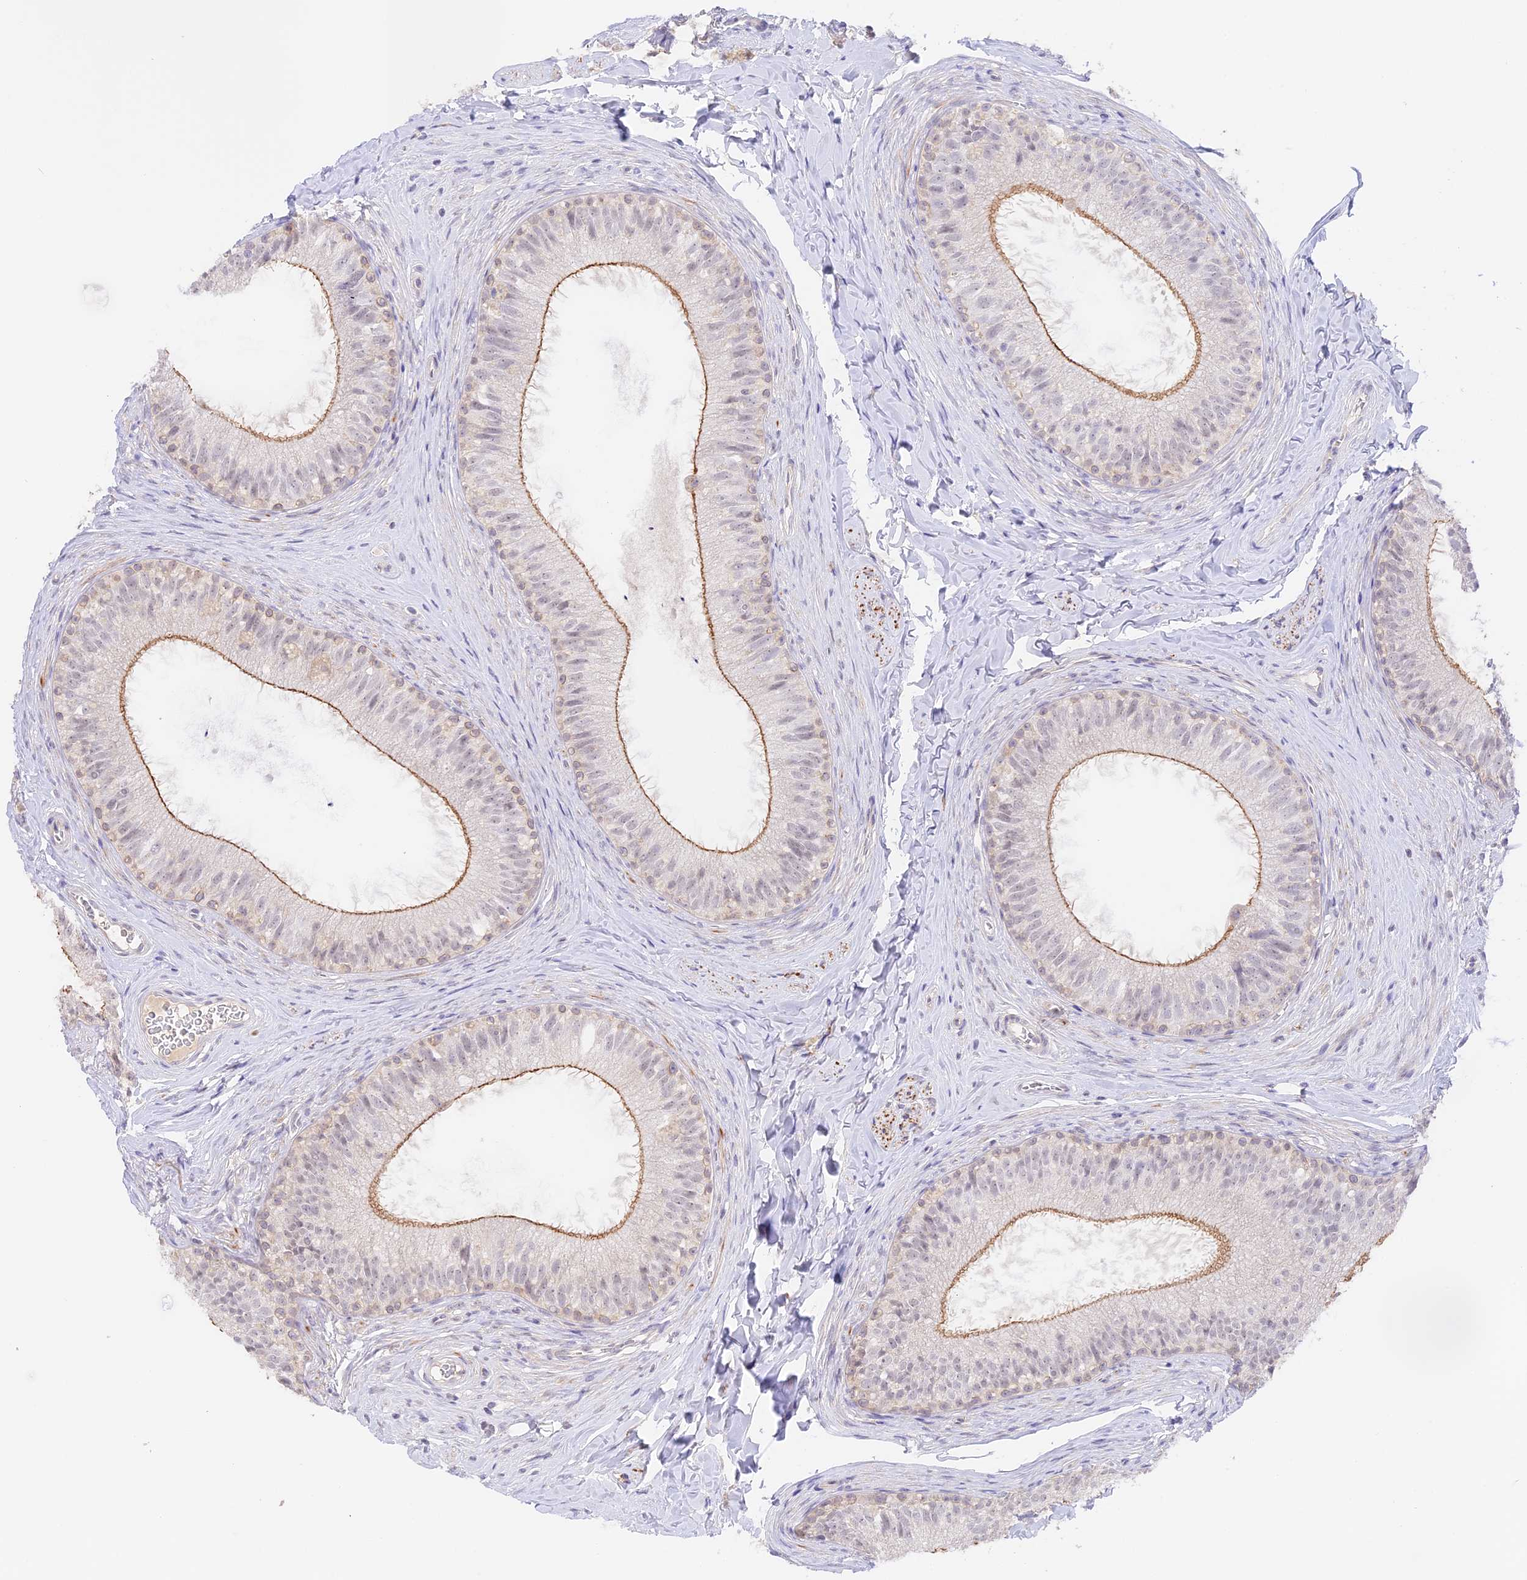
{"staining": {"intensity": "moderate", "quantity": "<25%", "location": "cytoplasmic/membranous"}, "tissue": "epididymis", "cell_type": "Glandular cells", "image_type": "normal", "snomed": [{"axis": "morphology", "description": "Normal tissue, NOS"}, {"axis": "topography", "description": "Epididymis"}], "caption": "A high-resolution photomicrograph shows immunohistochemistry (IHC) staining of normal epididymis, which demonstrates moderate cytoplasmic/membranous positivity in about <25% of glandular cells. (DAB (3,3'-diaminobenzidine) = brown stain, brightfield microscopy at high magnification).", "gene": "CAMSAP3", "patient": {"sex": "male", "age": 34}}